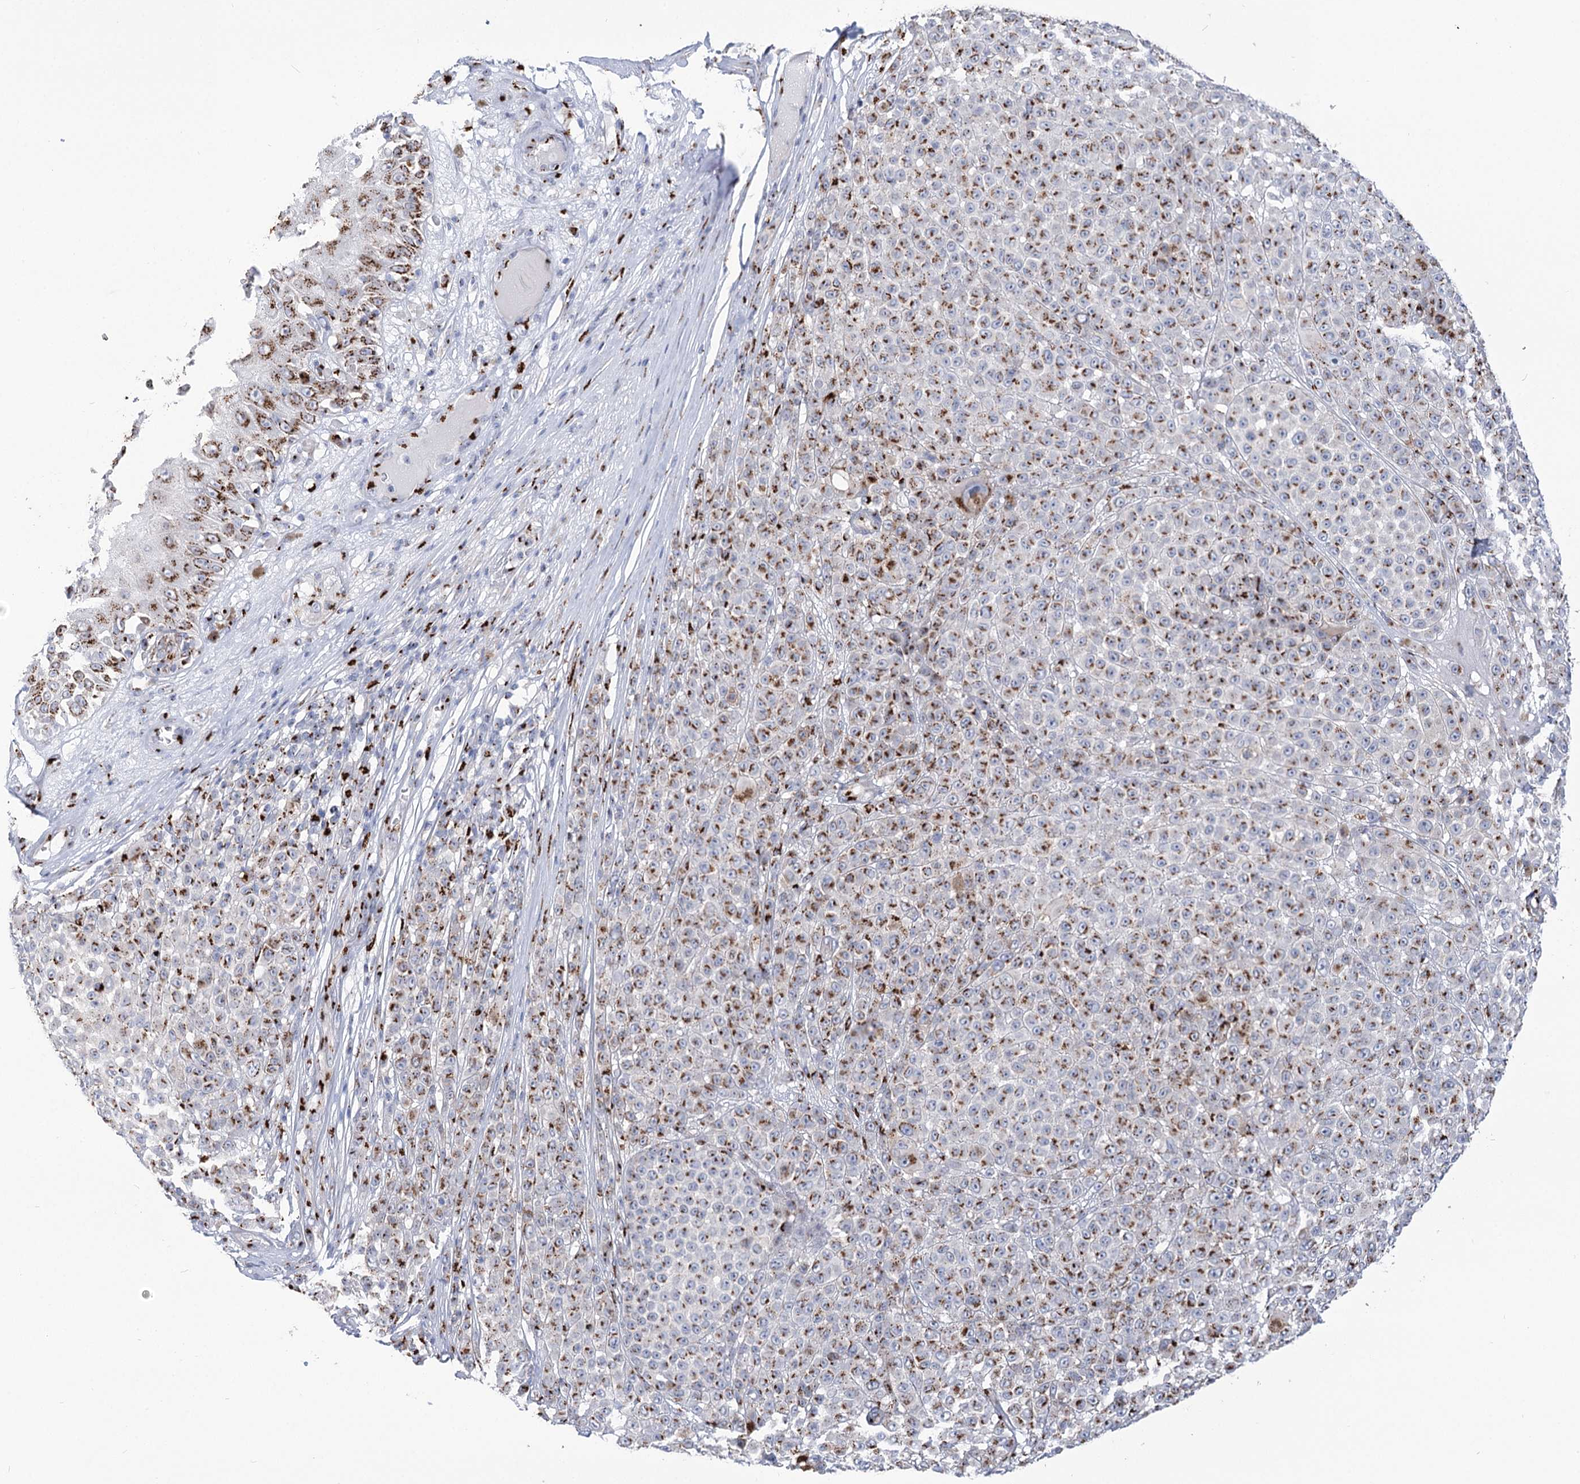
{"staining": {"intensity": "moderate", "quantity": ">75%", "location": "cytoplasmic/membranous"}, "tissue": "melanoma", "cell_type": "Tumor cells", "image_type": "cancer", "snomed": [{"axis": "morphology", "description": "Malignant melanoma, NOS"}, {"axis": "topography", "description": "Skin"}], "caption": "Malignant melanoma stained for a protein (brown) displays moderate cytoplasmic/membranous positive staining in approximately >75% of tumor cells.", "gene": "TMEM165", "patient": {"sex": "female", "age": 94}}